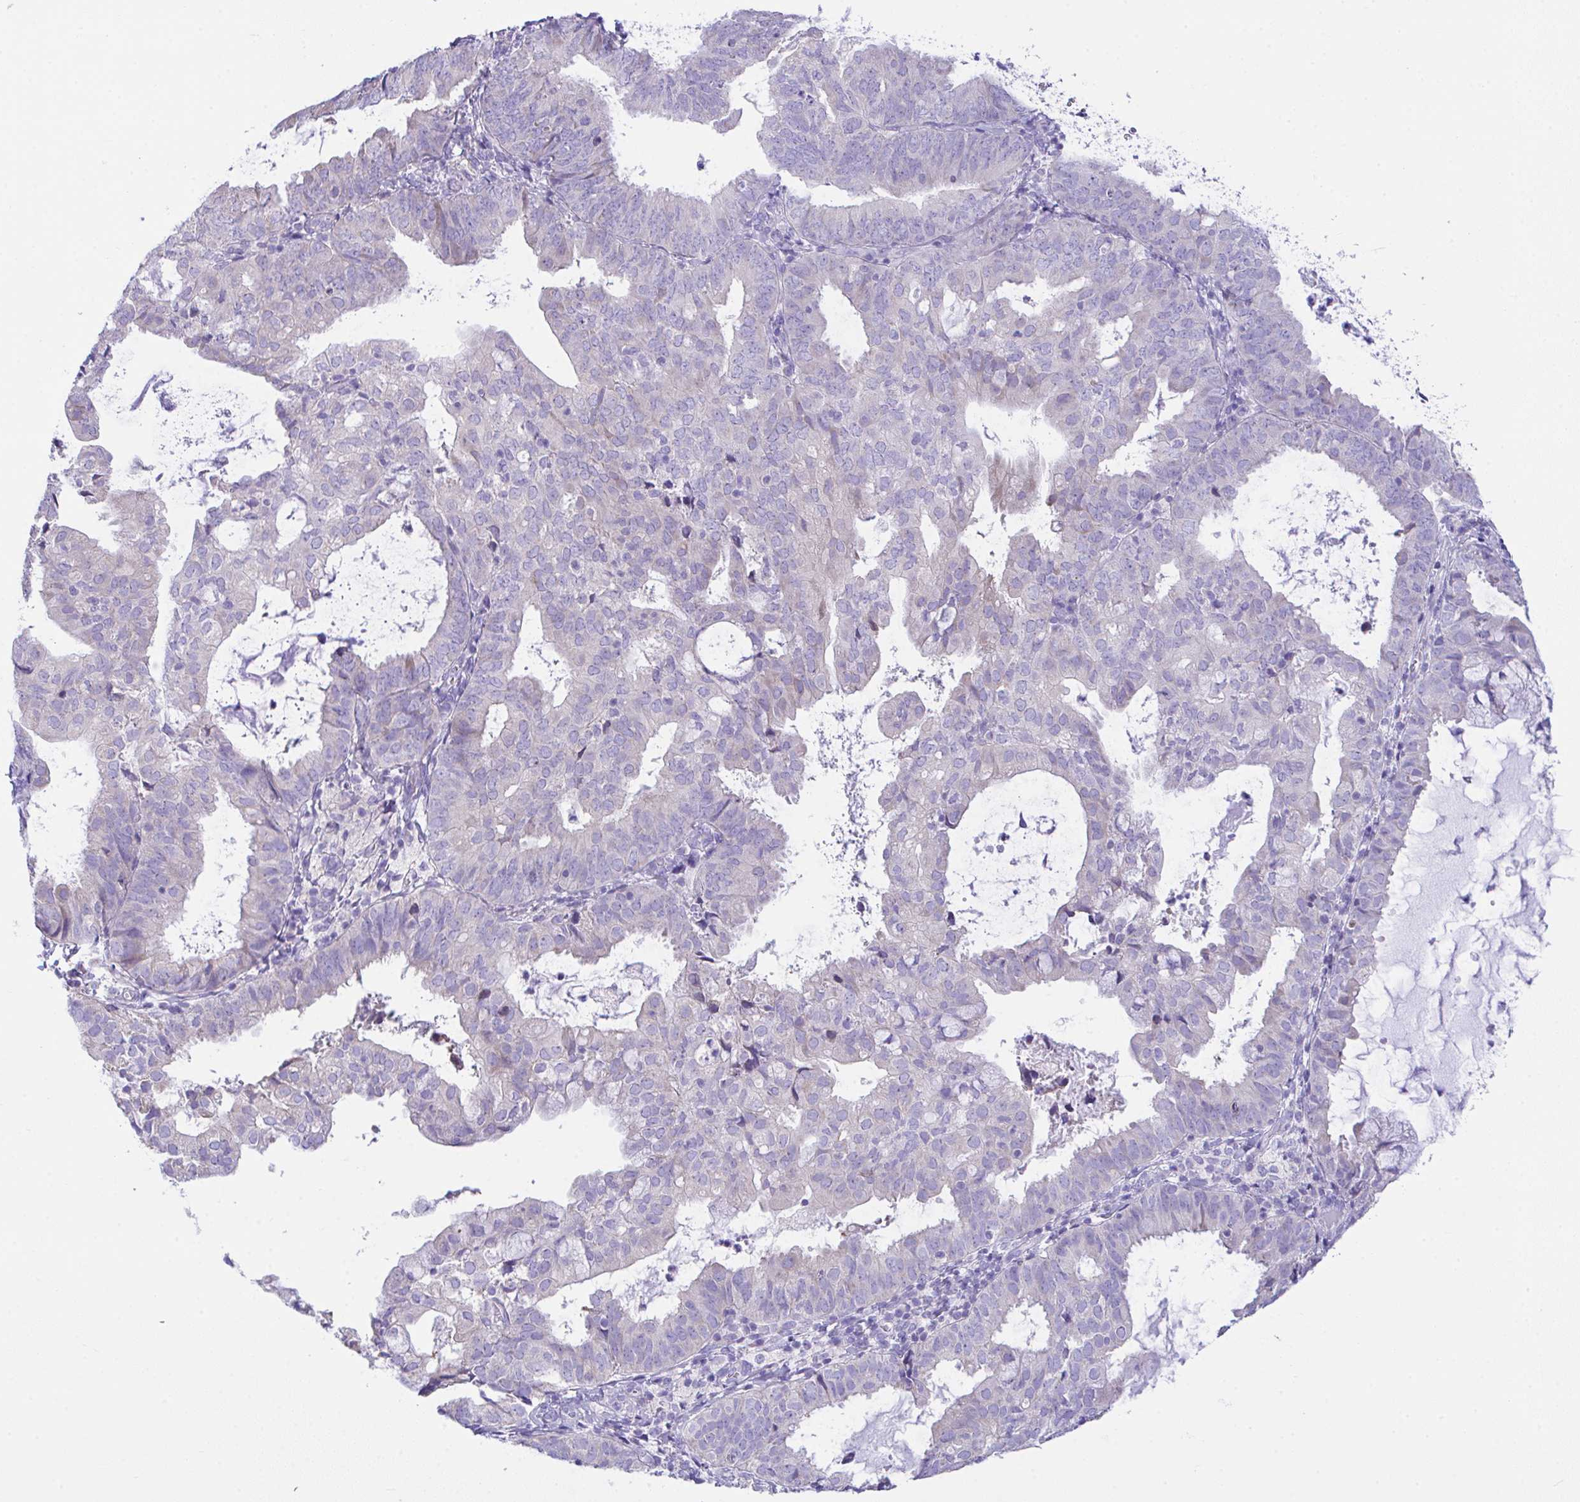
{"staining": {"intensity": "negative", "quantity": "none", "location": "none"}, "tissue": "endometrial cancer", "cell_type": "Tumor cells", "image_type": "cancer", "snomed": [{"axis": "morphology", "description": "Adenocarcinoma, NOS"}, {"axis": "topography", "description": "Endometrium"}], "caption": "Human endometrial cancer (adenocarcinoma) stained for a protein using immunohistochemistry (IHC) demonstrates no positivity in tumor cells.", "gene": "NLRP8", "patient": {"sex": "female", "age": 80}}